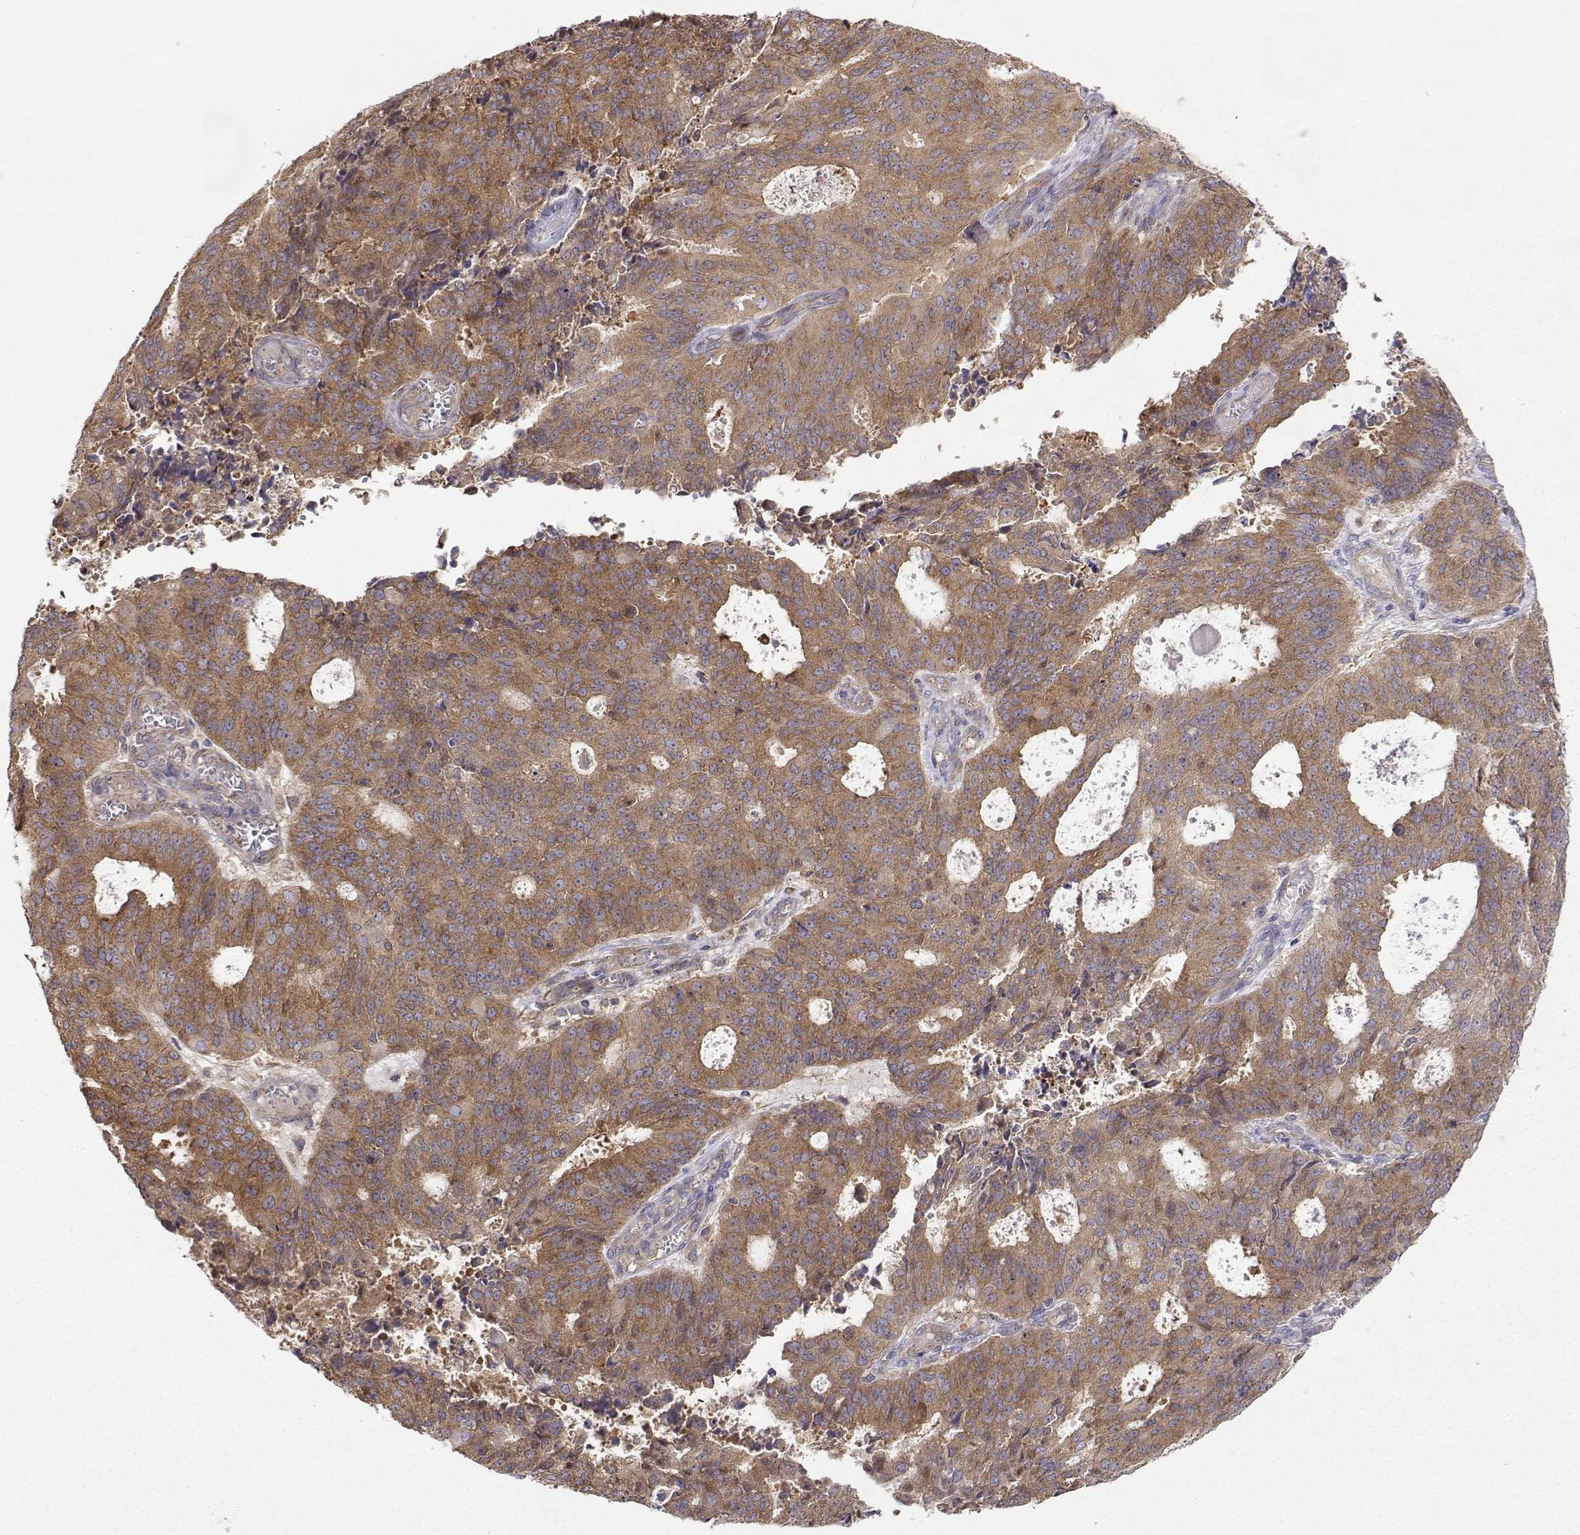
{"staining": {"intensity": "moderate", "quantity": ">75%", "location": "cytoplasmic/membranous"}, "tissue": "endometrial cancer", "cell_type": "Tumor cells", "image_type": "cancer", "snomed": [{"axis": "morphology", "description": "Adenocarcinoma, NOS"}, {"axis": "topography", "description": "Endometrium"}], "caption": "This is a photomicrograph of immunohistochemistry (IHC) staining of adenocarcinoma (endometrial), which shows moderate expression in the cytoplasmic/membranous of tumor cells.", "gene": "PAIP1", "patient": {"sex": "female", "age": 82}}